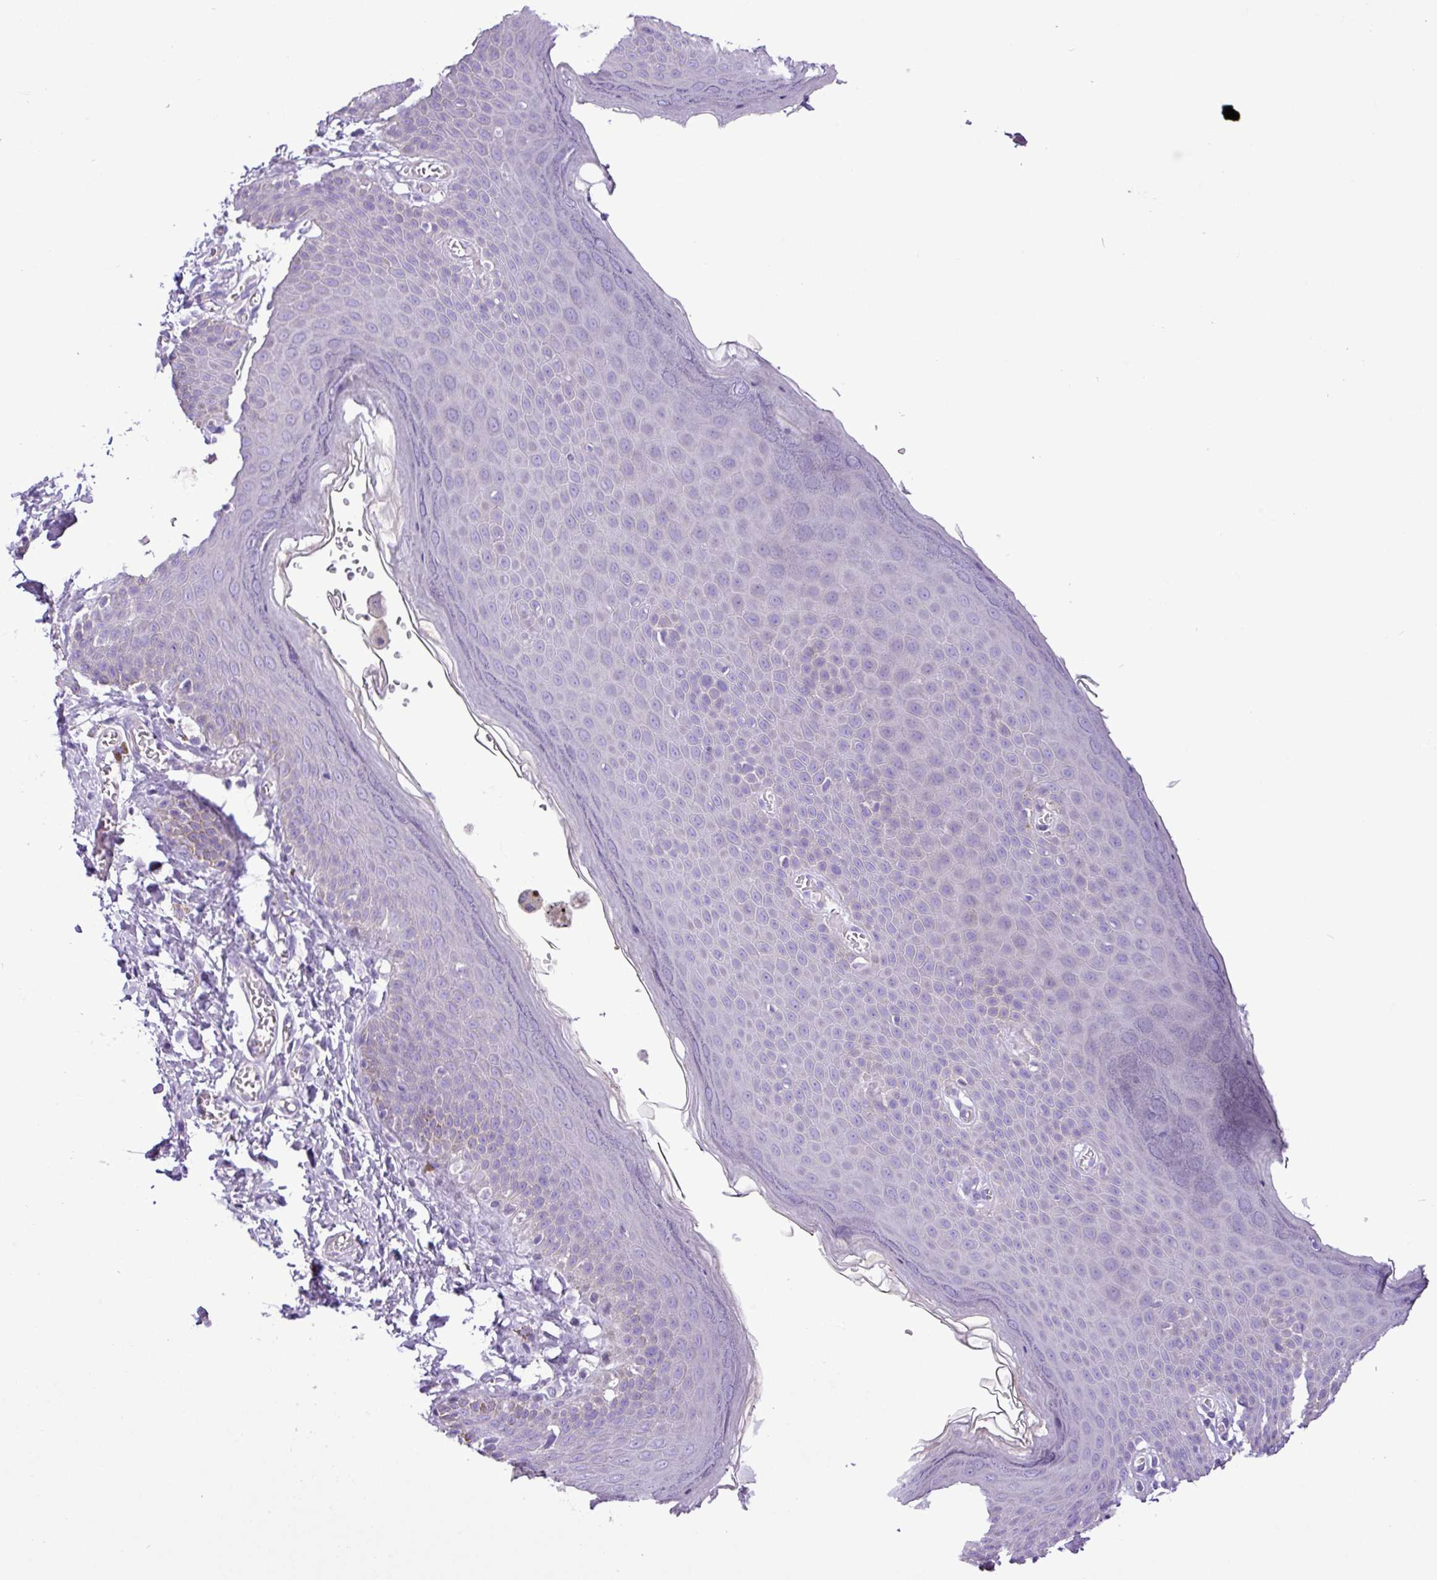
{"staining": {"intensity": "negative", "quantity": "none", "location": "none"}, "tissue": "skin", "cell_type": "Epidermal cells", "image_type": "normal", "snomed": [{"axis": "morphology", "description": "Normal tissue, NOS"}, {"axis": "topography", "description": "Anal"}], "caption": "This is a photomicrograph of immunohistochemistry staining of benign skin, which shows no staining in epidermal cells.", "gene": "ZNF334", "patient": {"sex": "female", "age": 40}}